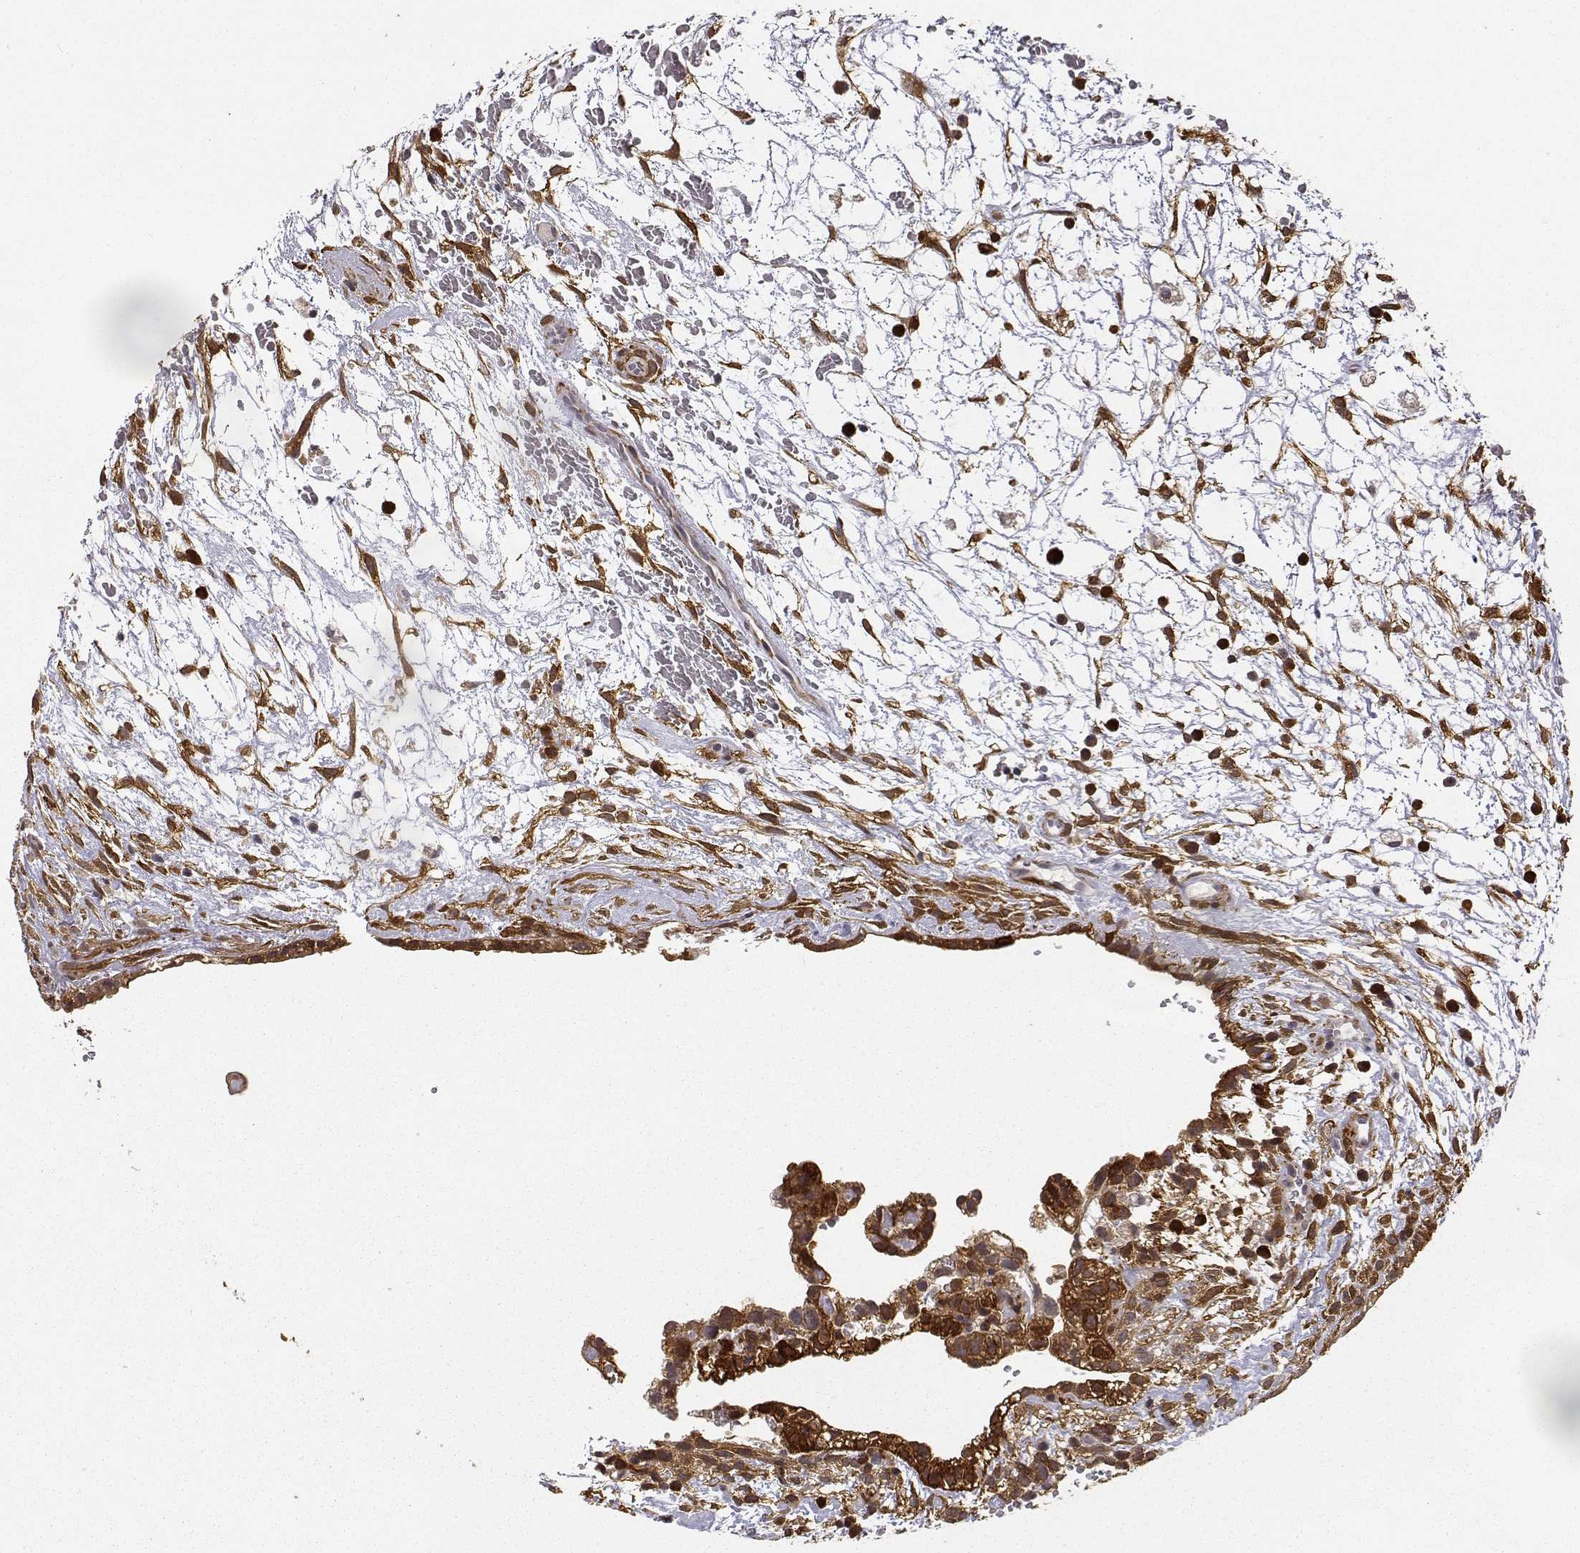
{"staining": {"intensity": "strong", "quantity": ">75%", "location": "cytoplasmic/membranous"}, "tissue": "testis cancer", "cell_type": "Tumor cells", "image_type": "cancer", "snomed": [{"axis": "morphology", "description": "Normal tissue, NOS"}, {"axis": "morphology", "description": "Carcinoma, Embryonal, NOS"}, {"axis": "topography", "description": "Testis"}], "caption": "The histopathology image shows staining of testis cancer (embryonal carcinoma), revealing strong cytoplasmic/membranous protein staining (brown color) within tumor cells. Using DAB (brown) and hematoxylin (blue) stains, captured at high magnification using brightfield microscopy.", "gene": "PHGDH", "patient": {"sex": "male", "age": 32}}